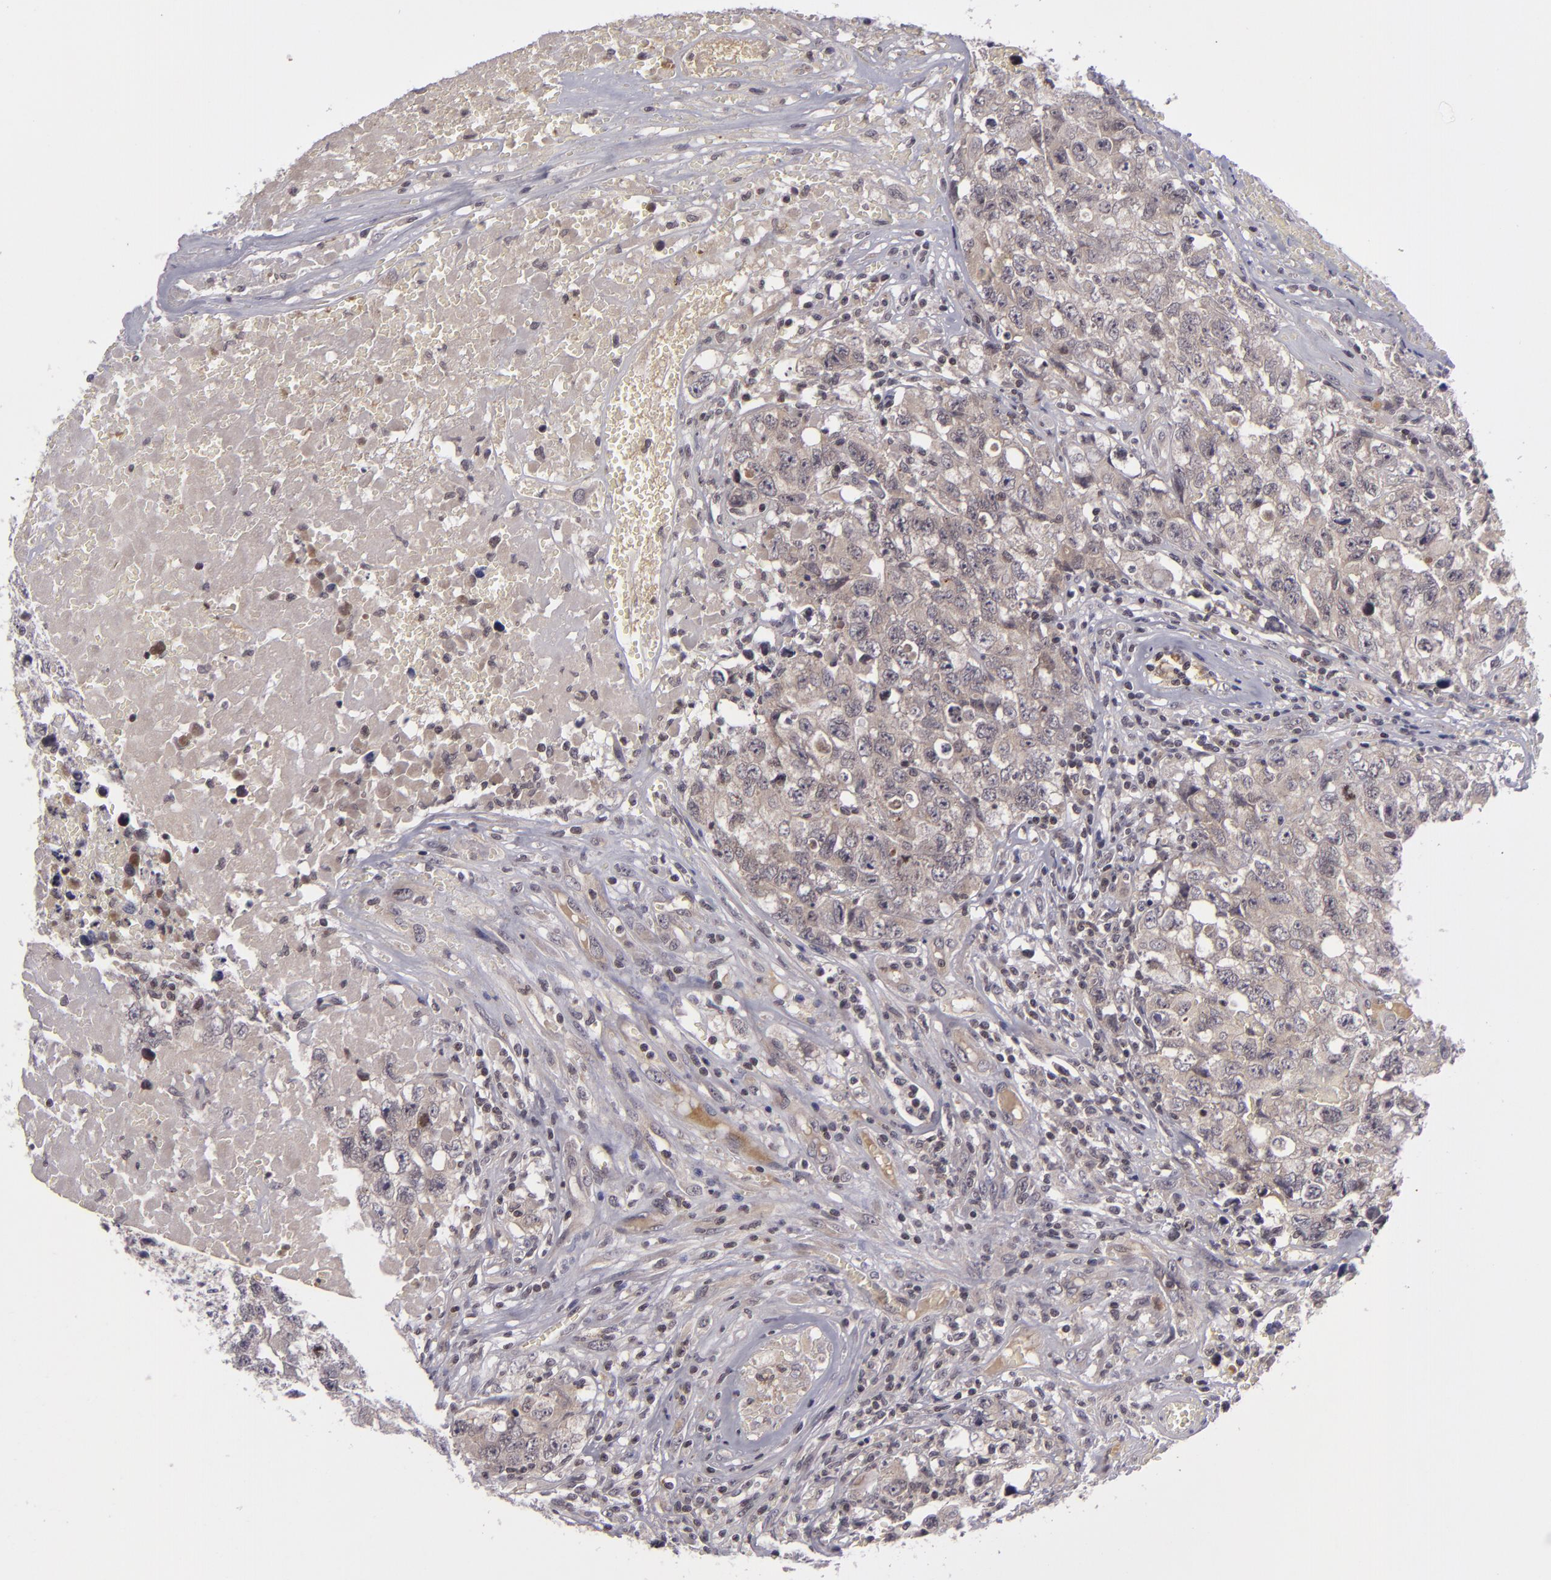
{"staining": {"intensity": "weak", "quantity": "25%-75%", "location": "cytoplasmic/membranous"}, "tissue": "testis cancer", "cell_type": "Tumor cells", "image_type": "cancer", "snomed": [{"axis": "morphology", "description": "Carcinoma, Embryonal, NOS"}, {"axis": "topography", "description": "Testis"}], "caption": "Weak cytoplasmic/membranous staining is present in about 25%-75% of tumor cells in embryonal carcinoma (testis).", "gene": "CASP8", "patient": {"sex": "male", "age": 31}}